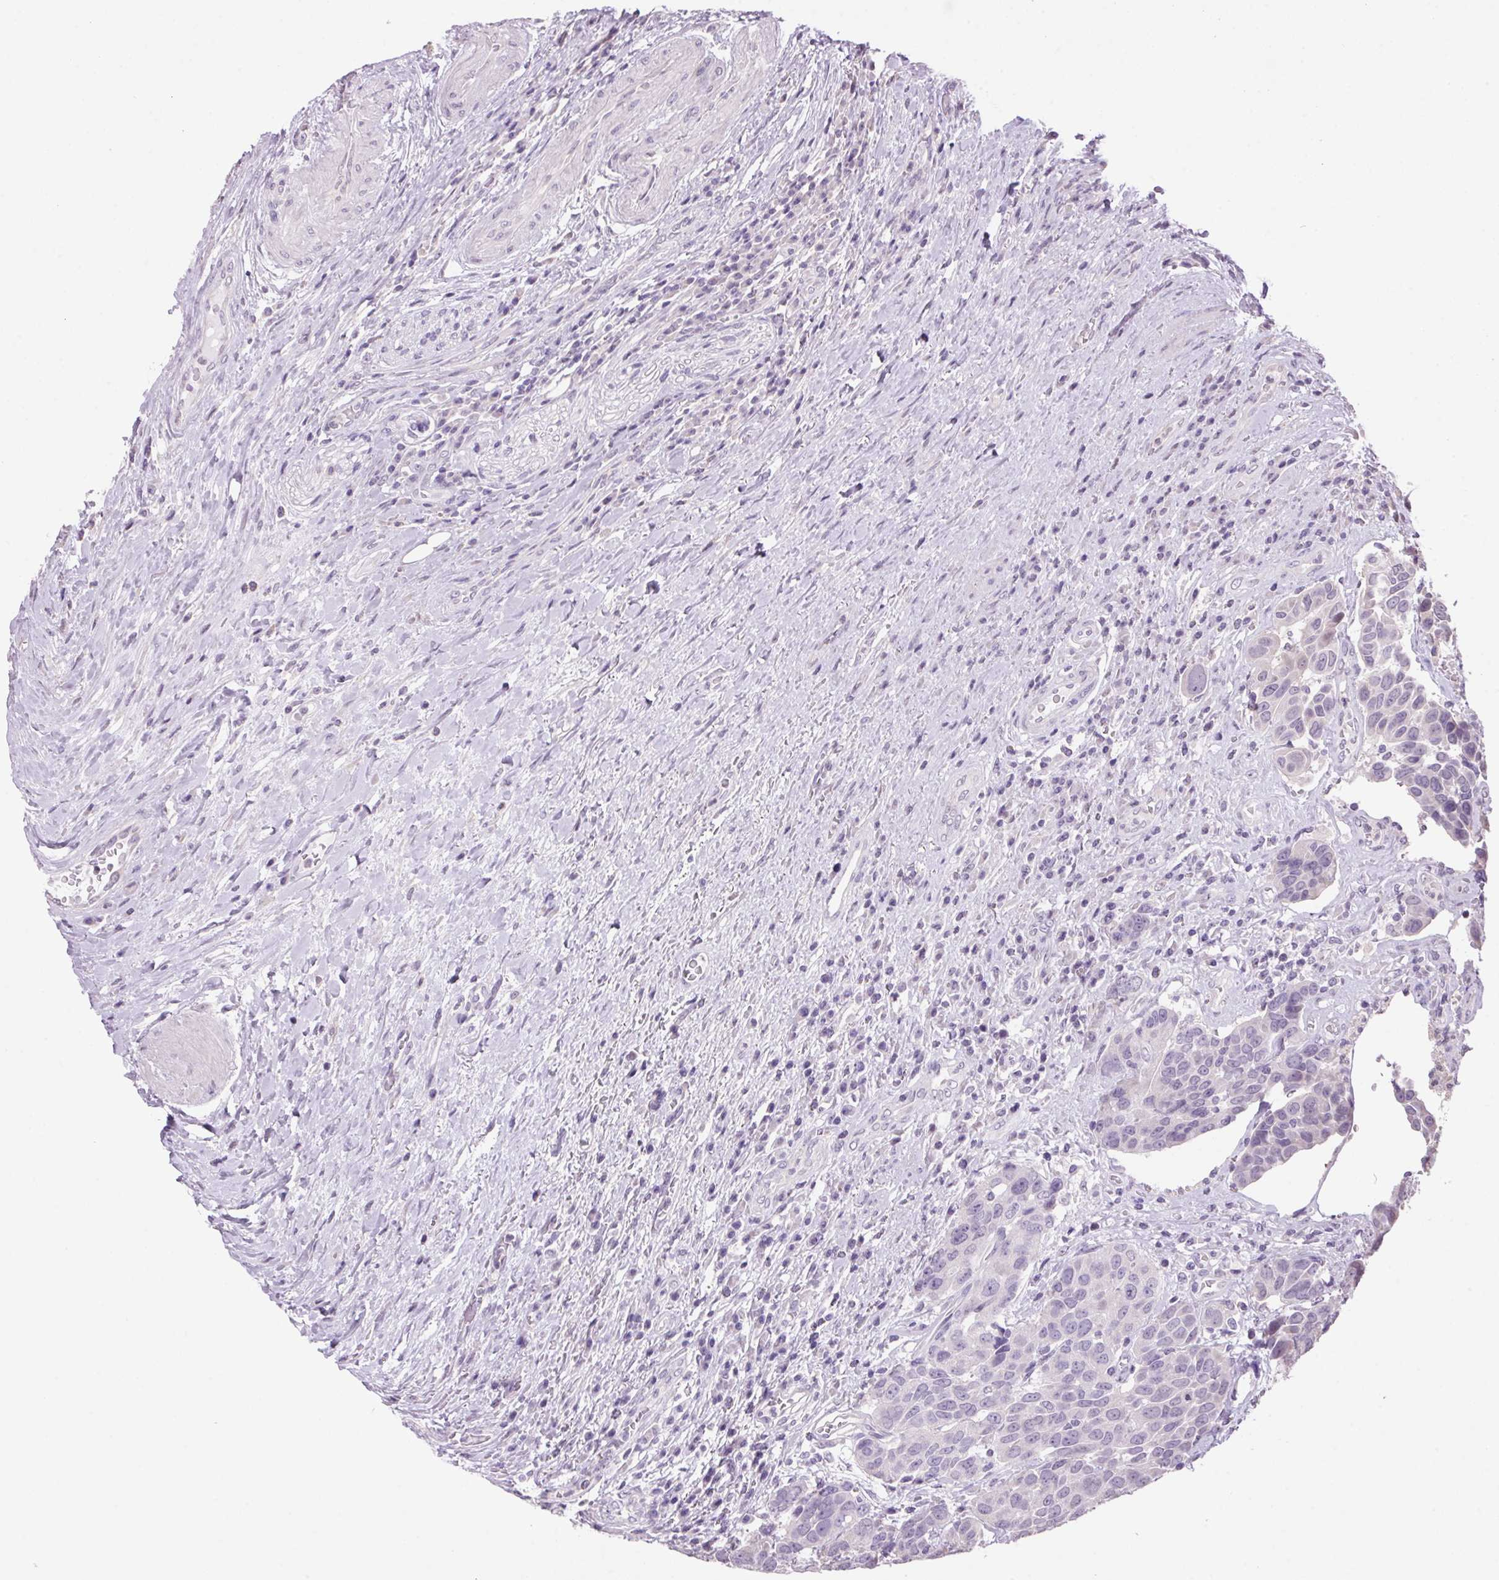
{"staining": {"intensity": "negative", "quantity": "none", "location": "none"}, "tissue": "urothelial cancer", "cell_type": "Tumor cells", "image_type": "cancer", "snomed": [{"axis": "morphology", "description": "Urothelial carcinoma, High grade"}, {"axis": "topography", "description": "Urinary bladder"}], "caption": "IHC image of neoplastic tissue: urothelial carcinoma (high-grade) stained with DAB displays no significant protein expression in tumor cells. (Stains: DAB (3,3'-diaminobenzidine) immunohistochemistry with hematoxylin counter stain, Microscopy: brightfield microscopy at high magnification).", "gene": "VWA3B", "patient": {"sex": "female", "age": 70}}